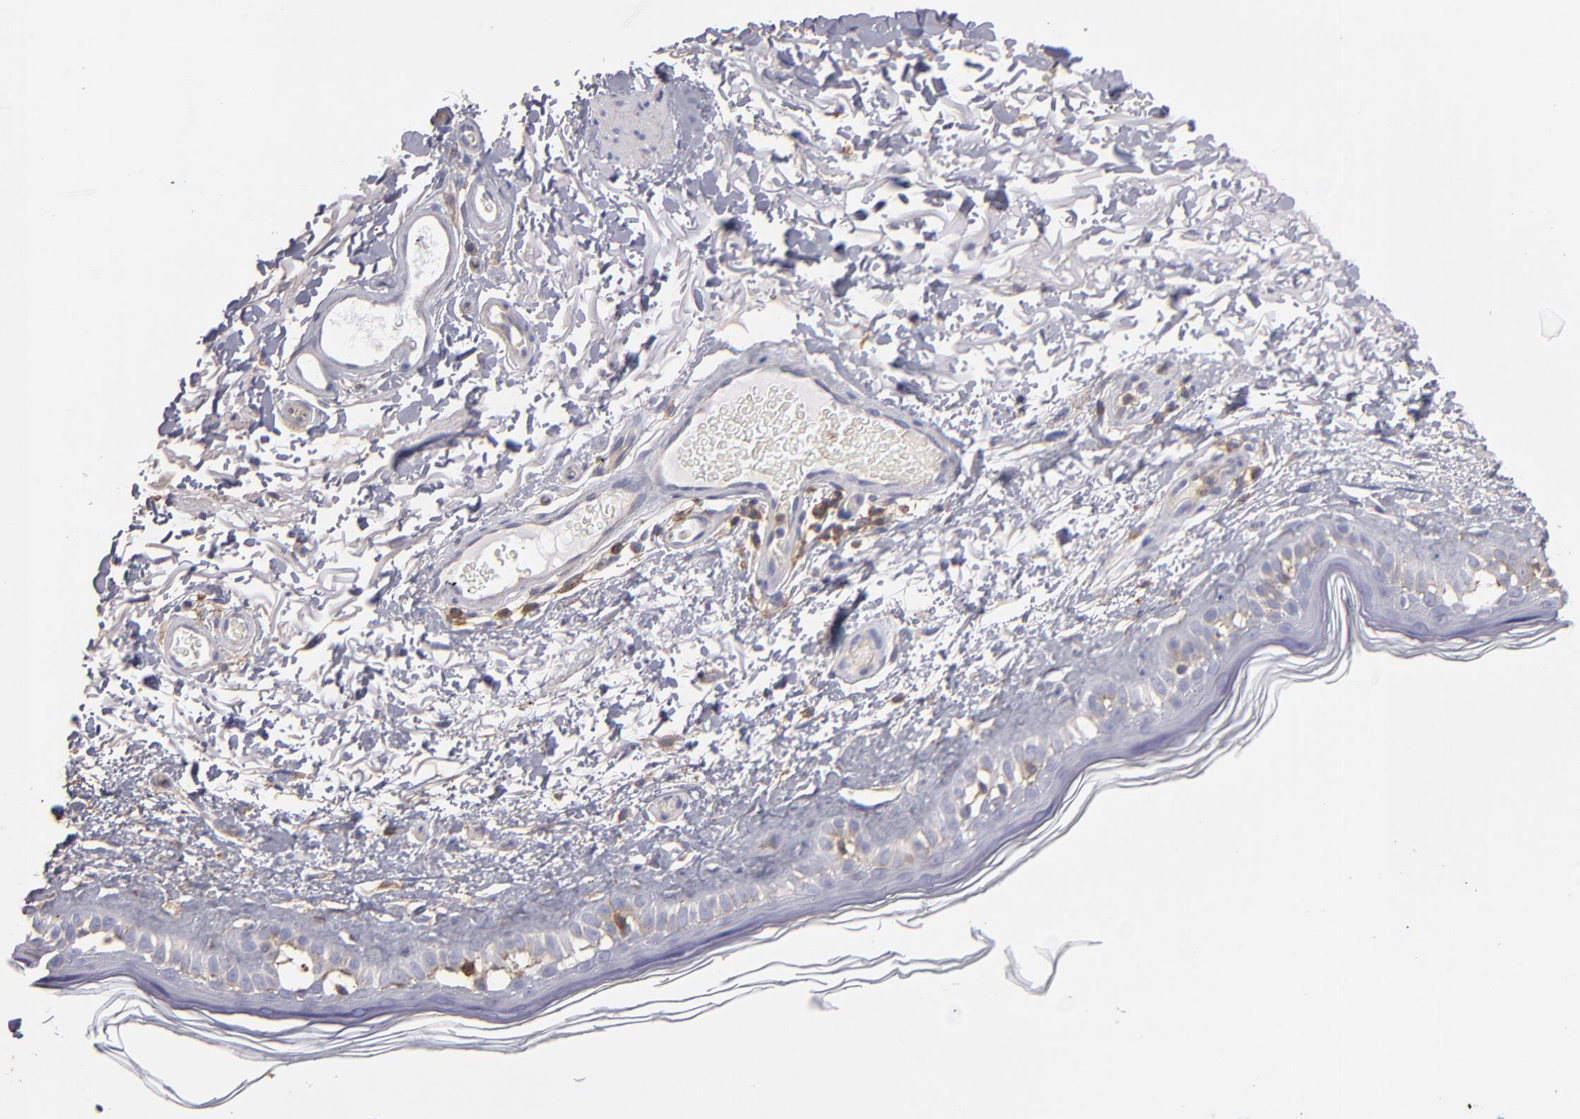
{"staining": {"intensity": "negative", "quantity": "none", "location": "none"}, "tissue": "skin", "cell_type": "Fibroblasts", "image_type": "normal", "snomed": [{"axis": "morphology", "description": "Normal tissue, NOS"}, {"axis": "topography", "description": "Skin"}], "caption": "Skin was stained to show a protein in brown. There is no significant staining in fibroblasts. (DAB immunohistochemistry with hematoxylin counter stain).", "gene": "ABCB1", "patient": {"sex": "male", "age": 63}}